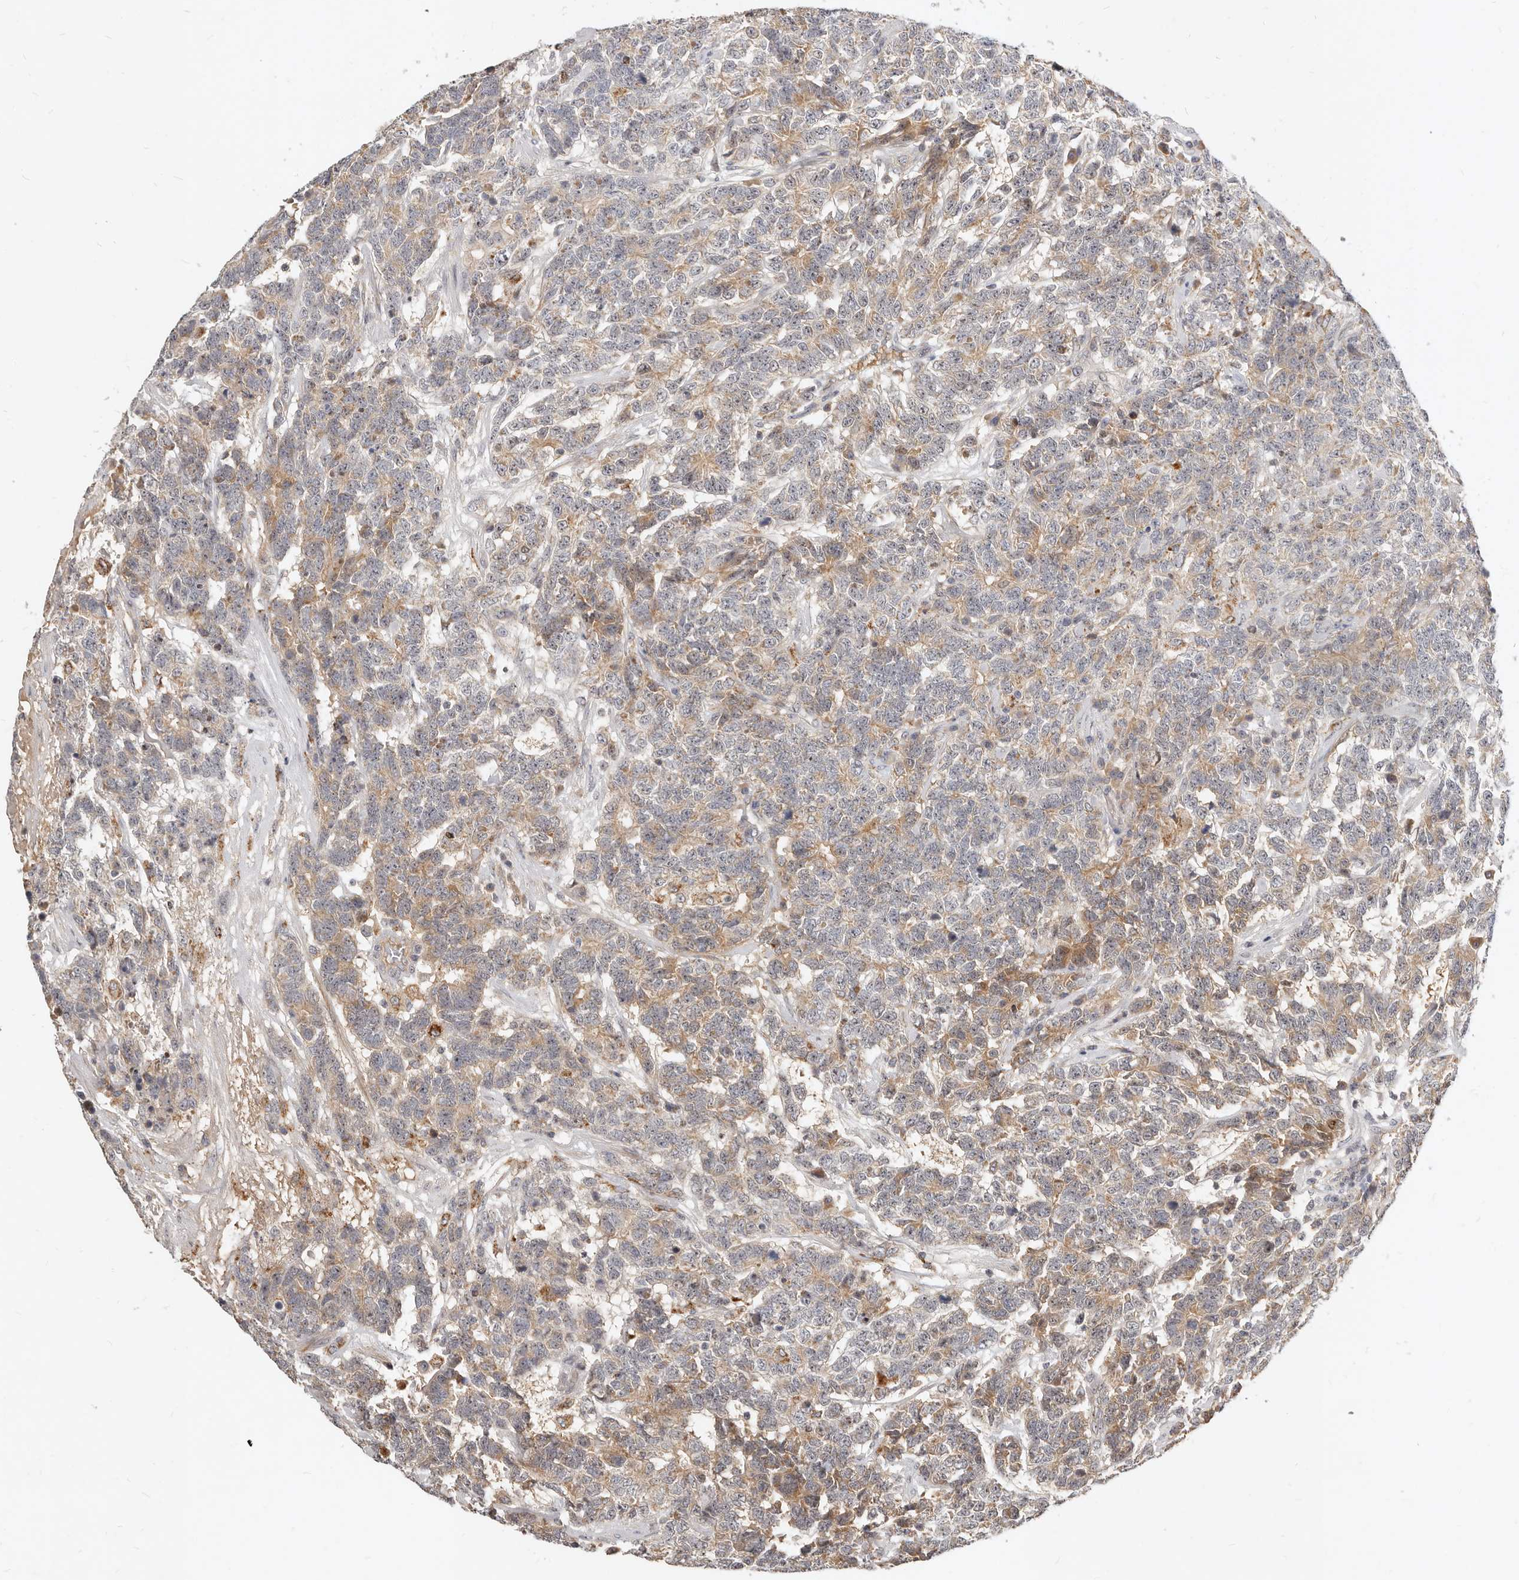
{"staining": {"intensity": "moderate", "quantity": "25%-75%", "location": "cytoplasmic/membranous"}, "tissue": "testis cancer", "cell_type": "Tumor cells", "image_type": "cancer", "snomed": [{"axis": "morphology", "description": "Carcinoma, Embryonal, NOS"}, {"axis": "topography", "description": "Testis"}], "caption": "IHC micrograph of neoplastic tissue: testis embryonal carcinoma stained using IHC exhibits medium levels of moderate protein expression localized specifically in the cytoplasmic/membranous of tumor cells, appearing as a cytoplasmic/membranous brown color.", "gene": "MICALL2", "patient": {"sex": "male", "age": 26}}